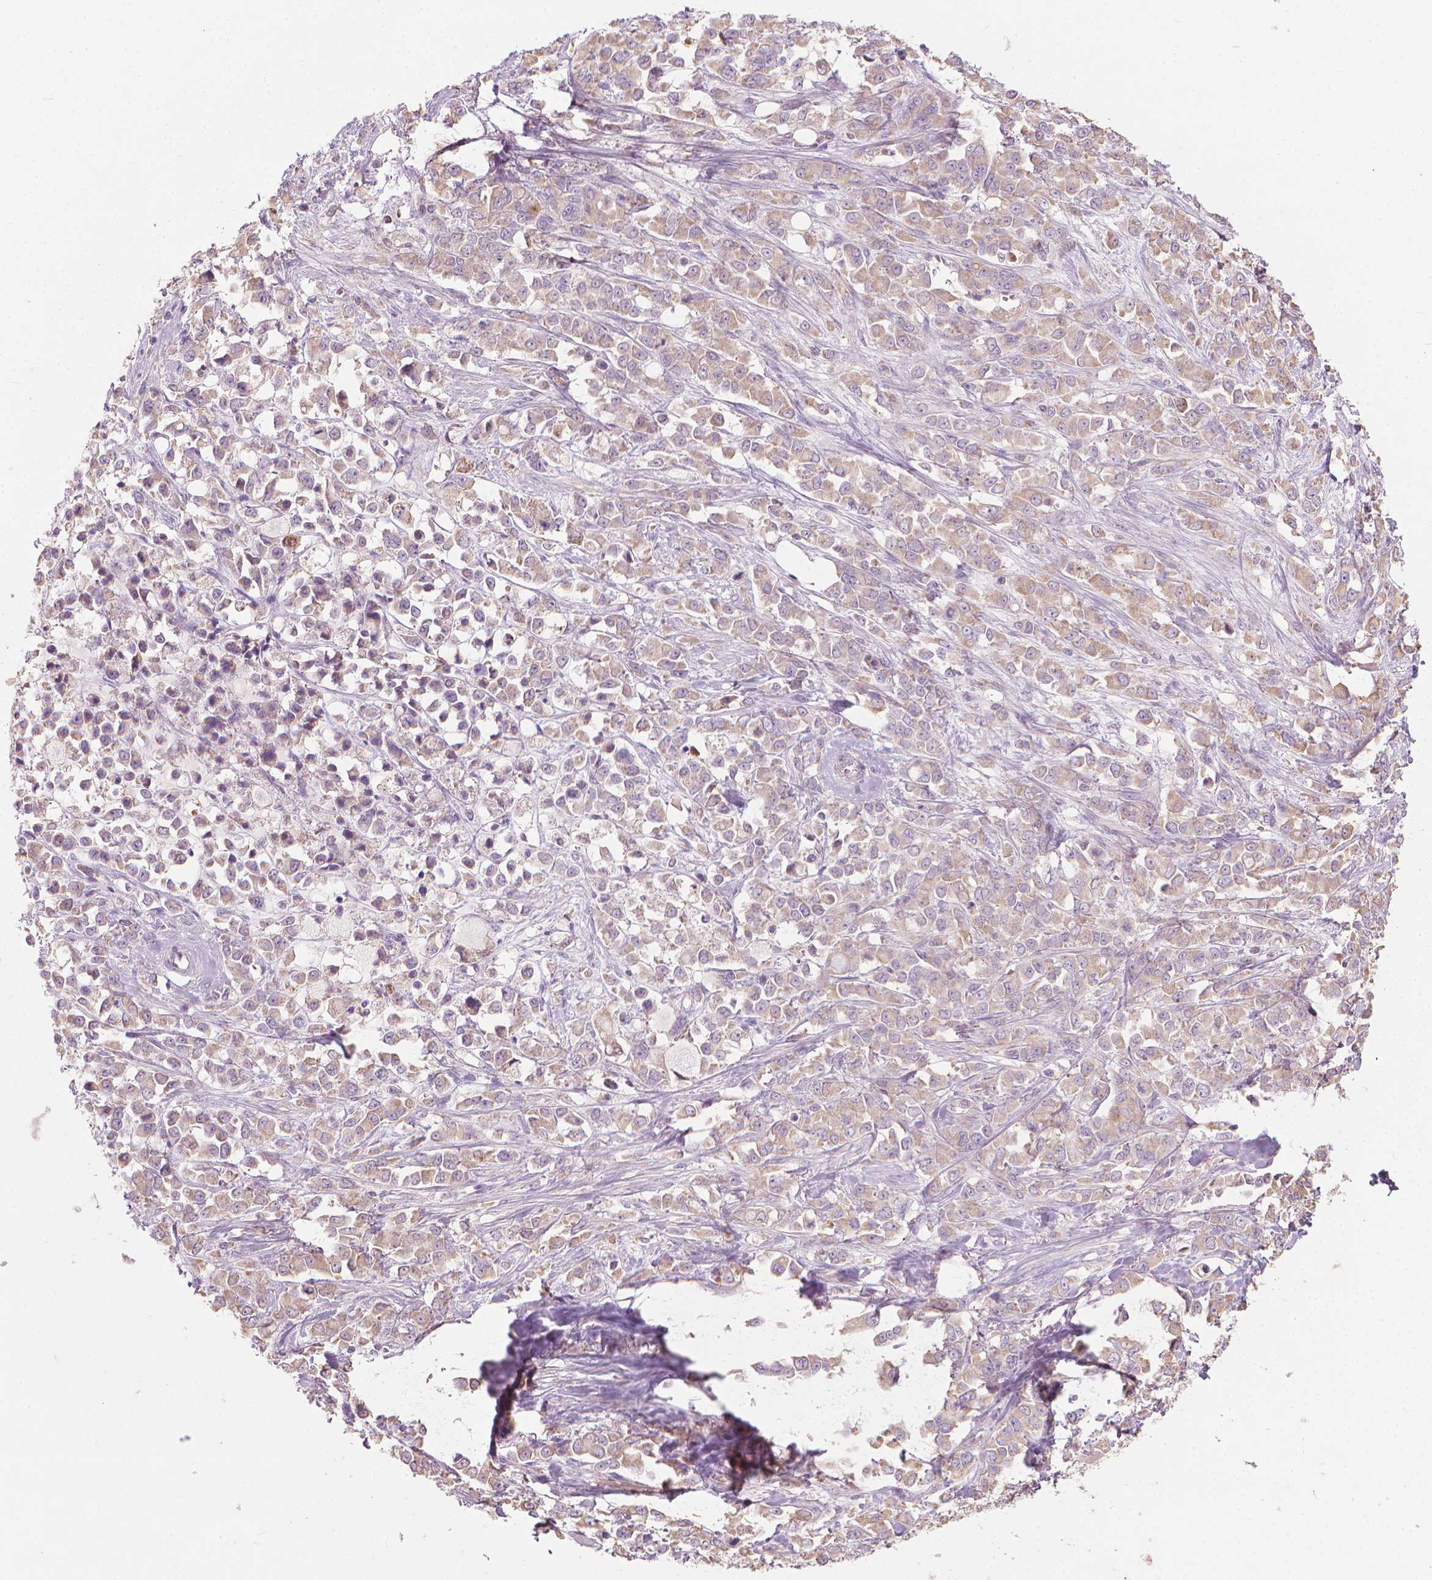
{"staining": {"intensity": "weak", "quantity": ">75%", "location": "cytoplasmic/membranous"}, "tissue": "stomach cancer", "cell_type": "Tumor cells", "image_type": "cancer", "snomed": [{"axis": "morphology", "description": "Adenocarcinoma, NOS"}, {"axis": "topography", "description": "Stomach"}], "caption": "High-power microscopy captured an immunohistochemistry (IHC) image of stomach cancer, revealing weak cytoplasmic/membranous staining in about >75% of tumor cells.", "gene": "RIIAD1", "patient": {"sex": "female", "age": 76}}